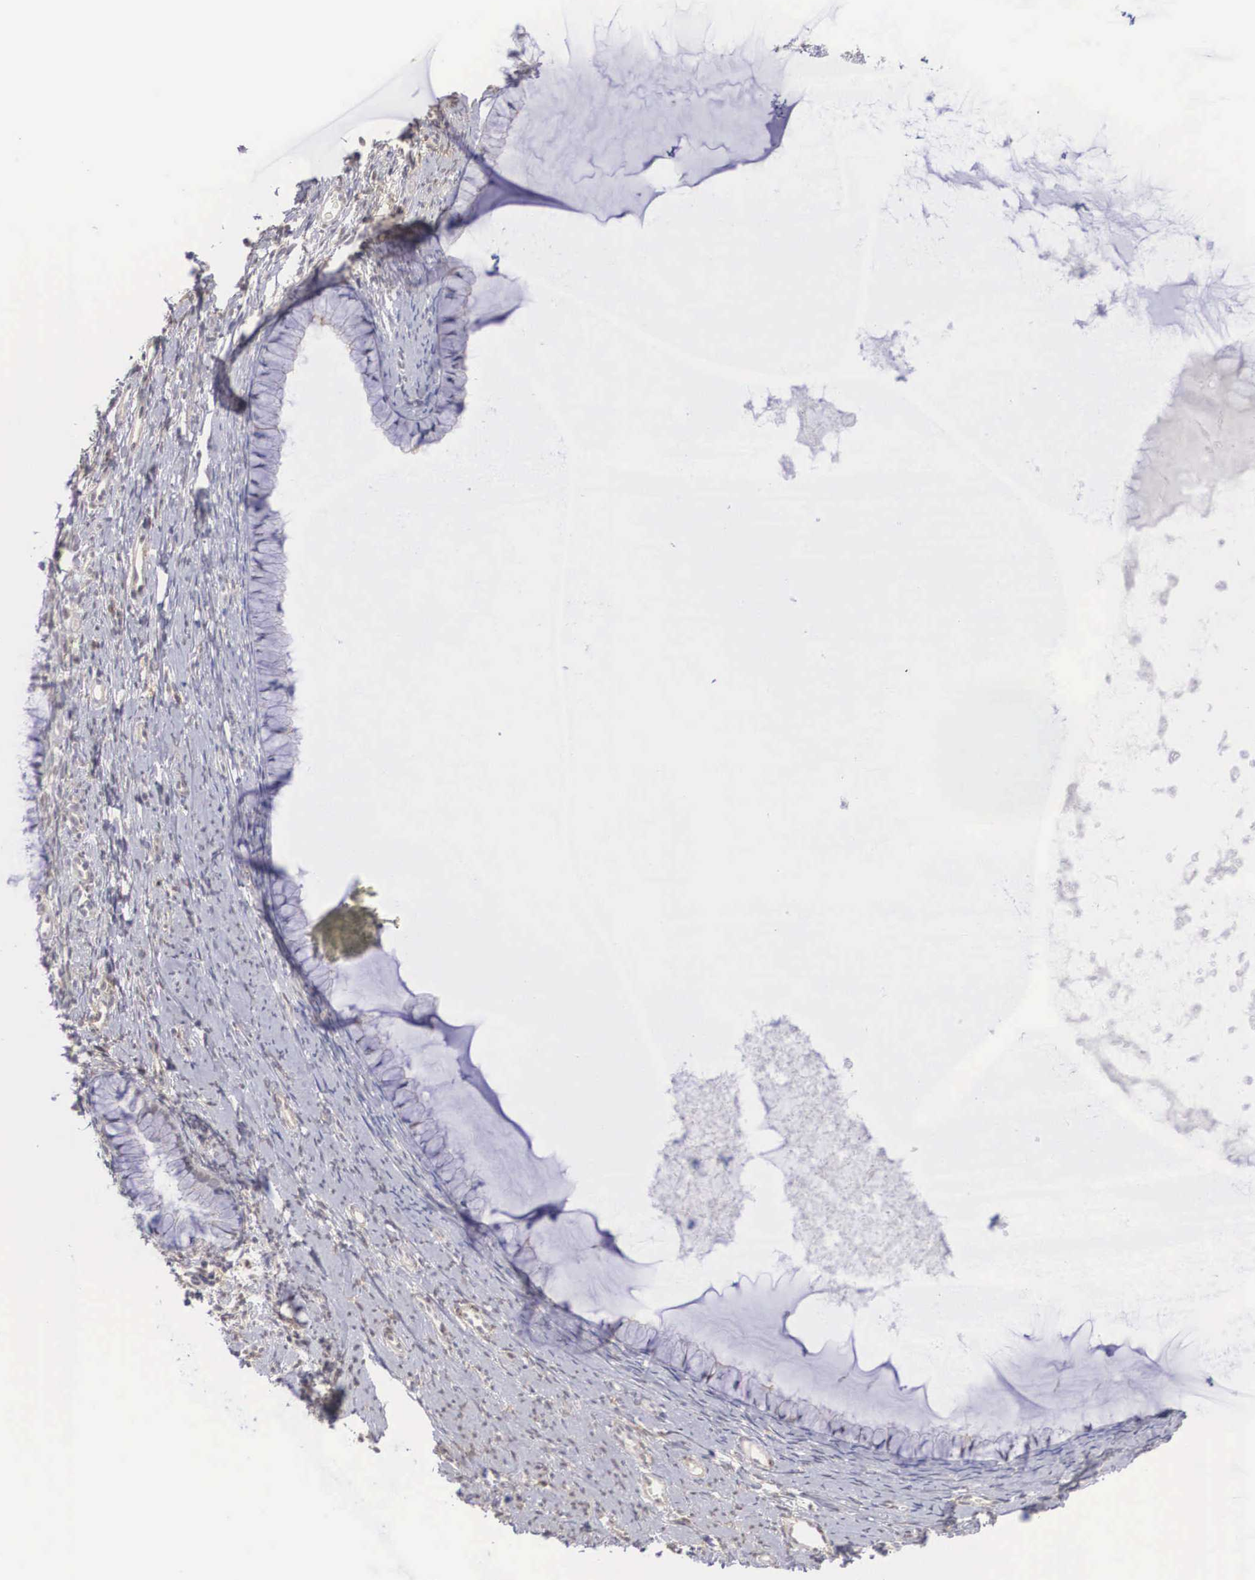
{"staining": {"intensity": "negative", "quantity": "none", "location": "none"}, "tissue": "cervix", "cell_type": "Glandular cells", "image_type": "normal", "snomed": [{"axis": "morphology", "description": "Normal tissue, NOS"}, {"axis": "topography", "description": "Cervix"}], "caption": "Immunohistochemical staining of benign human cervix exhibits no significant staining in glandular cells. (DAB (3,3'-diaminobenzidine) immunohistochemistry (IHC), high magnification).", "gene": "NR4A2", "patient": {"sex": "female", "age": 82}}